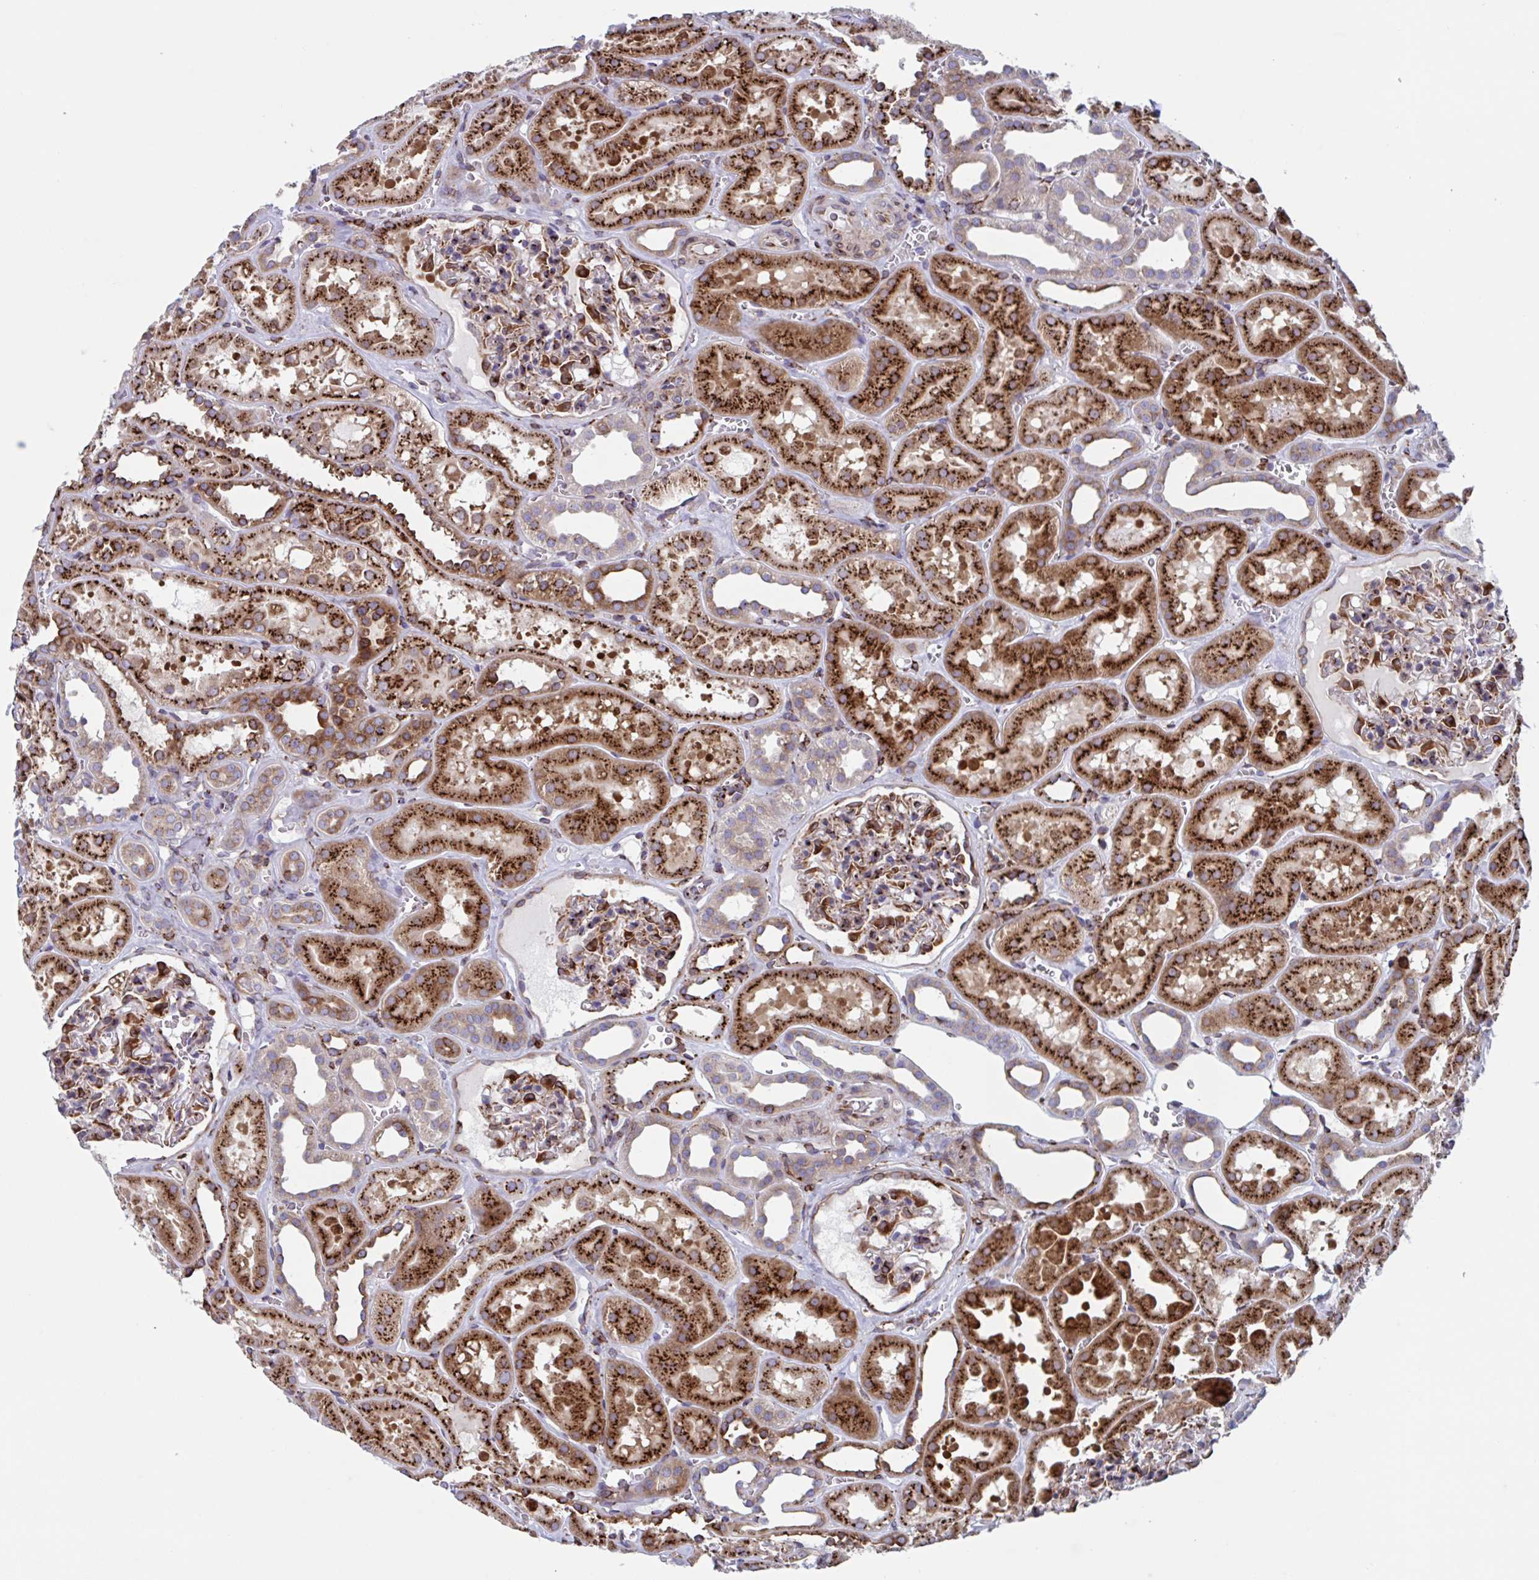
{"staining": {"intensity": "strong", "quantity": ">75%", "location": "cytoplasmic/membranous"}, "tissue": "kidney", "cell_type": "Cells in glomeruli", "image_type": "normal", "snomed": [{"axis": "morphology", "description": "Normal tissue, NOS"}, {"axis": "topography", "description": "Kidney"}], "caption": "Cells in glomeruli exhibit high levels of strong cytoplasmic/membranous expression in about >75% of cells in normal human kidney. (Stains: DAB (3,3'-diaminobenzidine) in brown, nuclei in blue, Microscopy: brightfield microscopy at high magnification).", "gene": "RFK", "patient": {"sex": "female", "age": 41}}